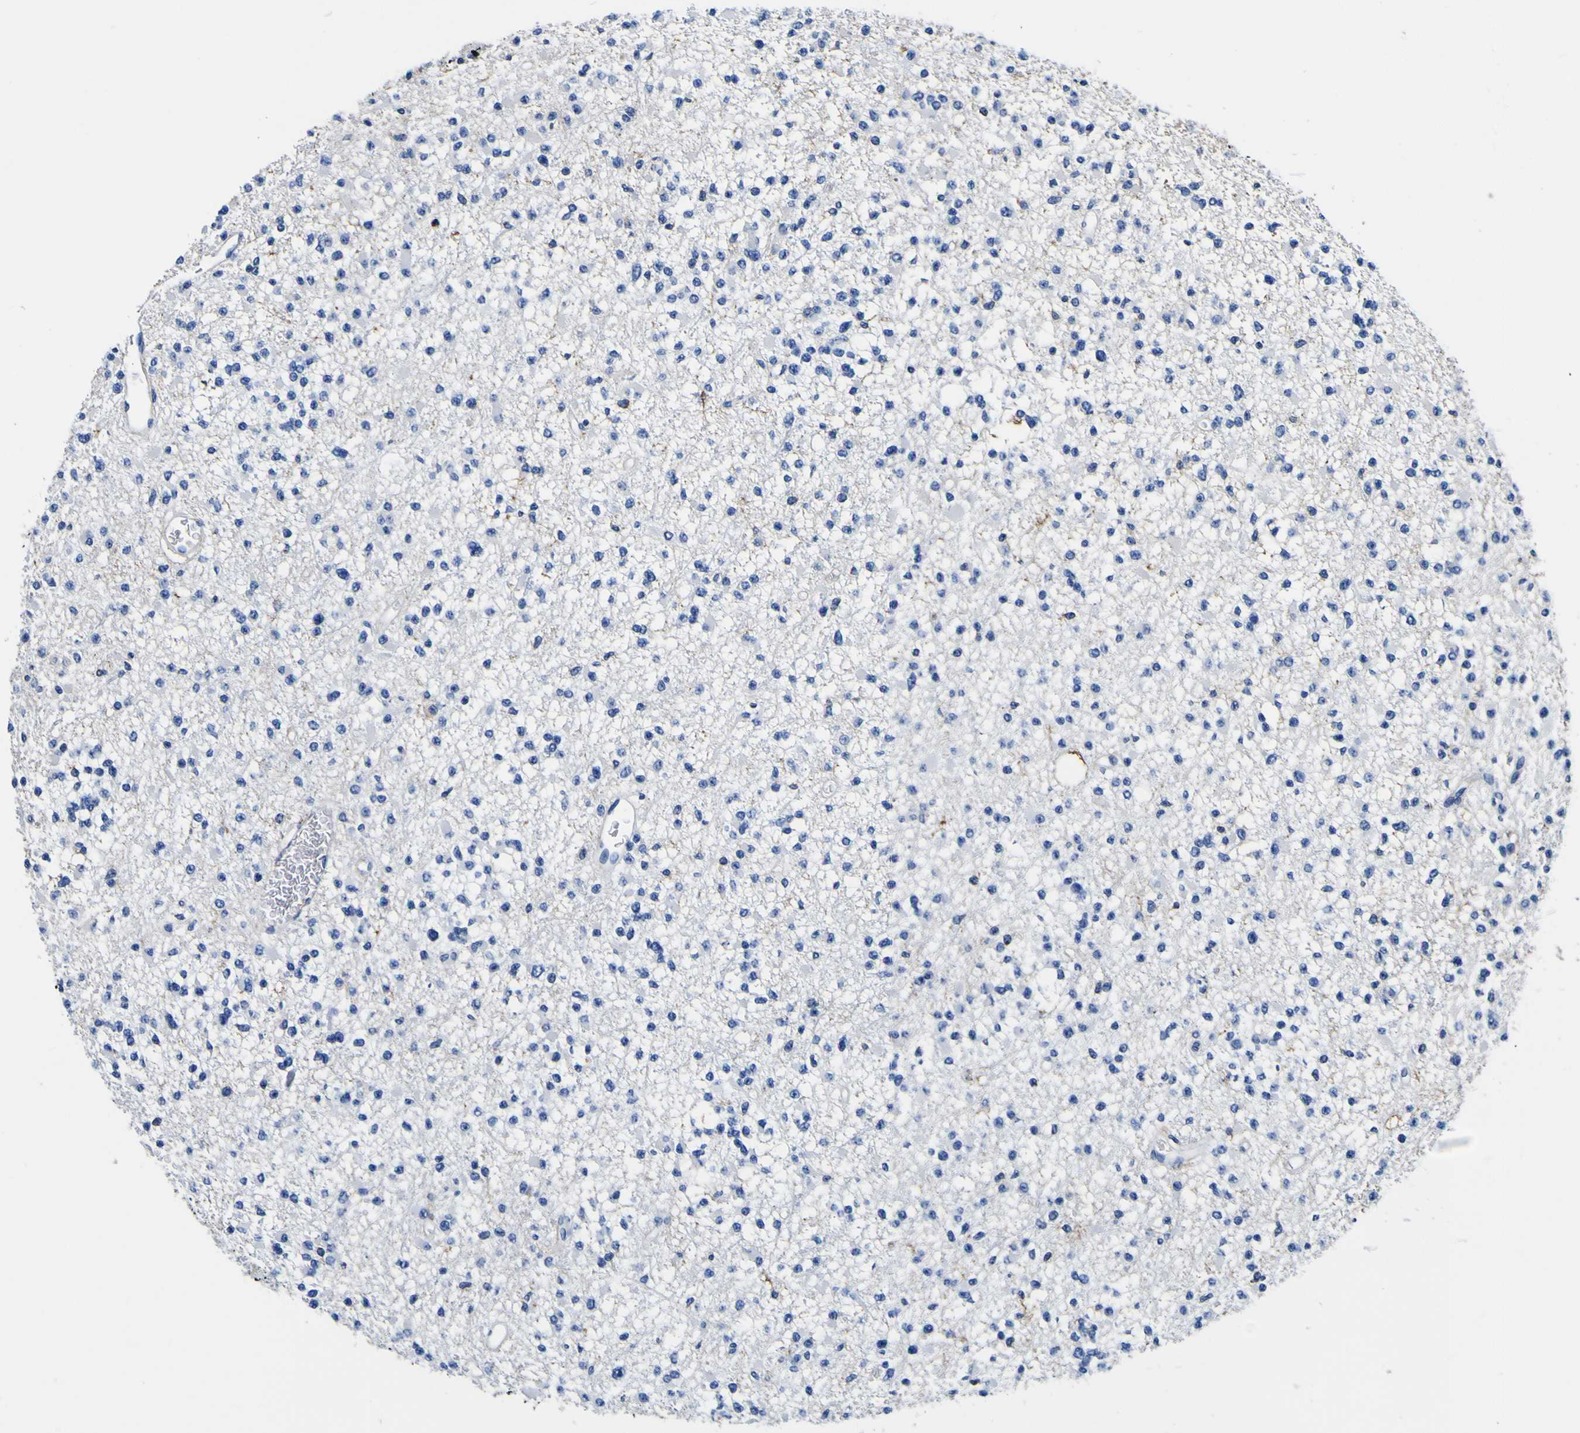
{"staining": {"intensity": "negative", "quantity": "none", "location": "none"}, "tissue": "glioma", "cell_type": "Tumor cells", "image_type": "cancer", "snomed": [{"axis": "morphology", "description": "Glioma, malignant, Low grade"}, {"axis": "topography", "description": "Brain"}], "caption": "A histopathology image of glioma stained for a protein demonstrates no brown staining in tumor cells. Nuclei are stained in blue.", "gene": "PXDN", "patient": {"sex": "female", "age": 22}}